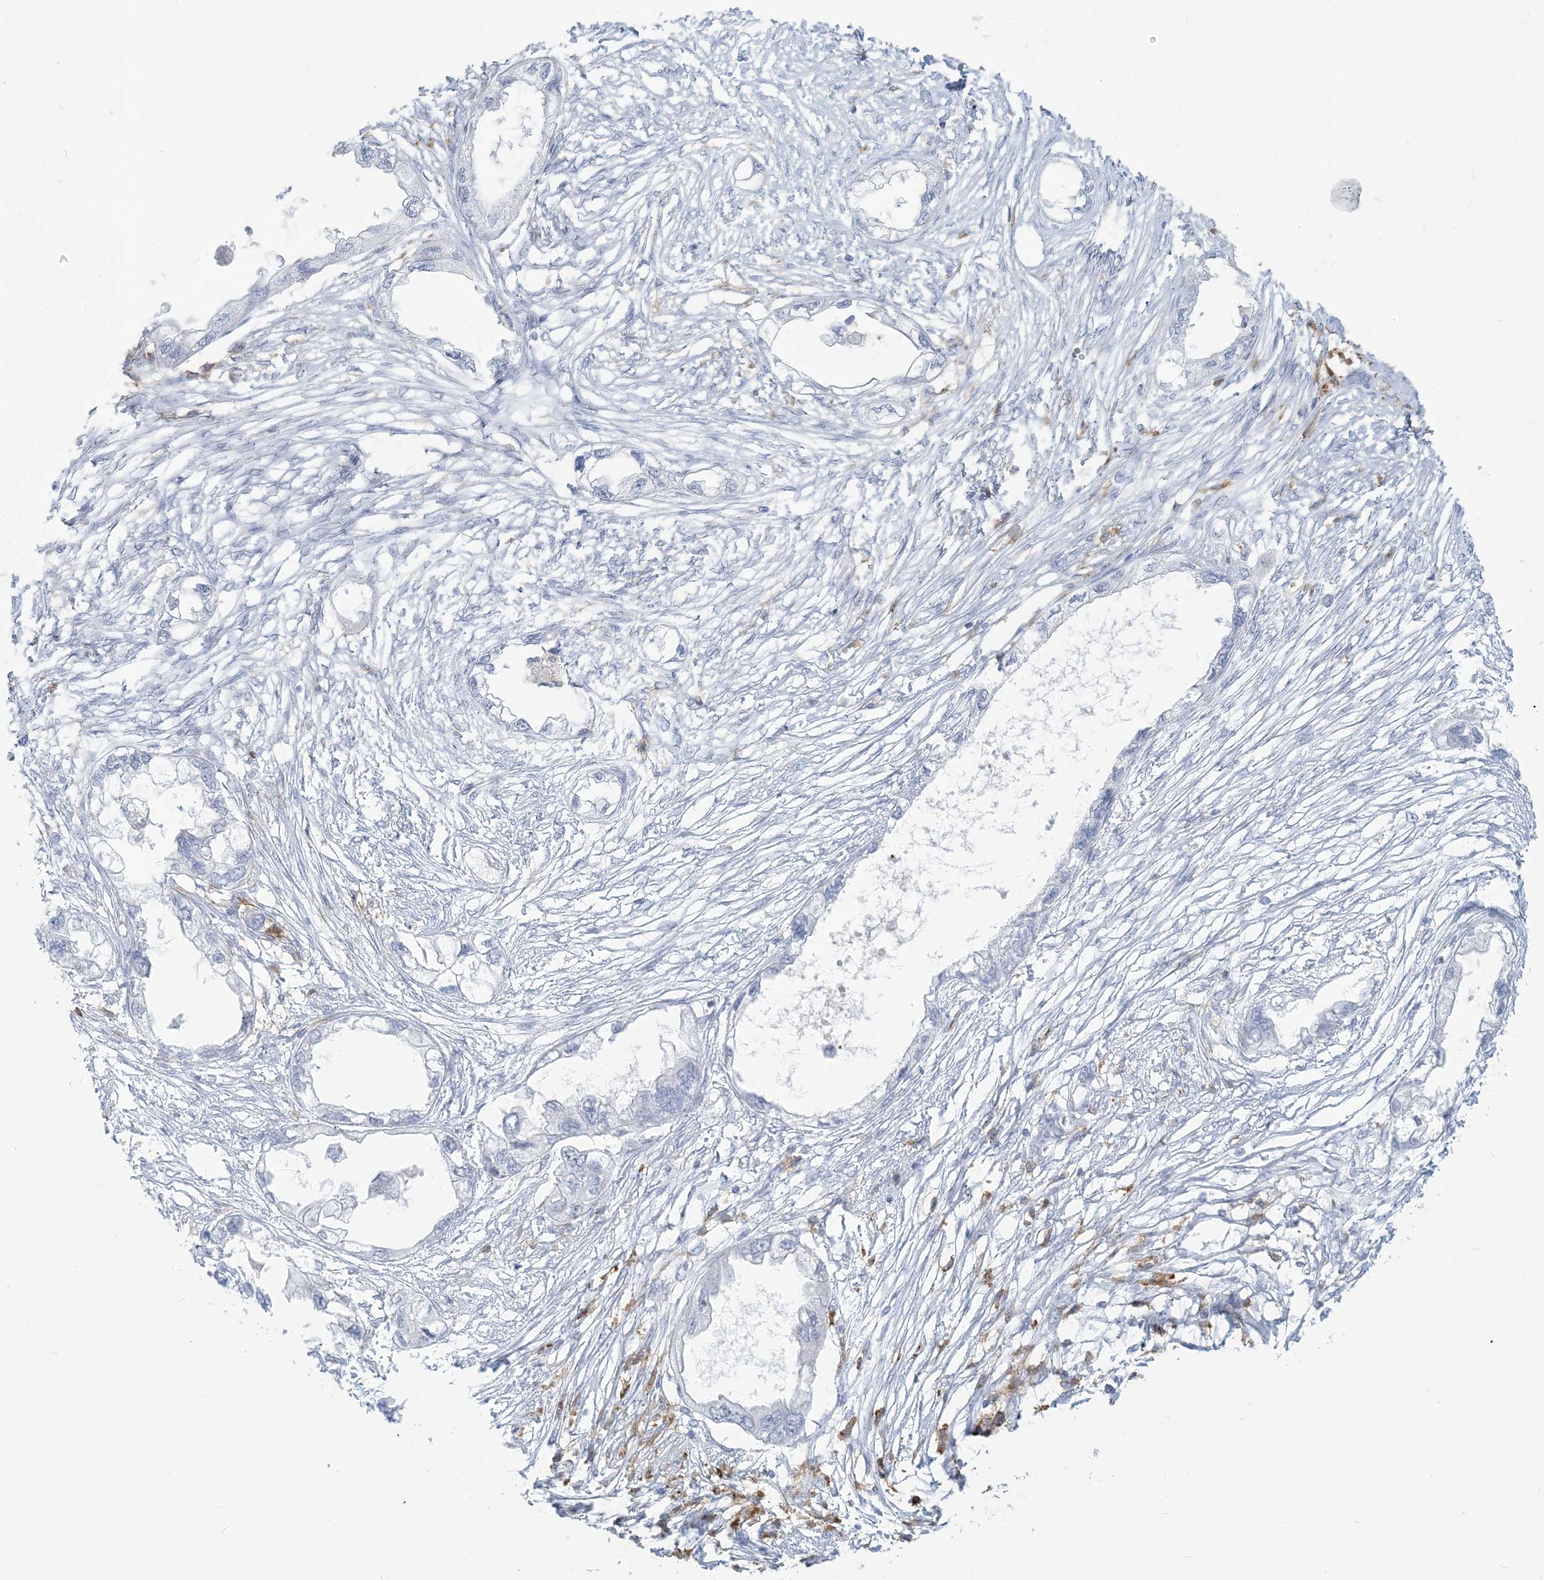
{"staining": {"intensity": "negative", "quantity": "none", "location": "none"}, "tissue": "endometrial cancer", "cell_type": "Tumor cells", "image_type": "cancer", "snomed": [{"axis": "morphology", "description": "Adenocarcinoma, NOS"}, {"axis": "morphology", "description": "Adenocarcinoma, metastatic, NOS"}, {"axis": "topography", "description": "Adipose tissue"}, {"axis": "topography", "description": "Endometrium"}], "caption": "Tumor cells show no significant positivity in endometrial cancer (adenocarcinoma).", "gene": "HLA-DRB1", "patient": {"sex": "female", "age": 67}}